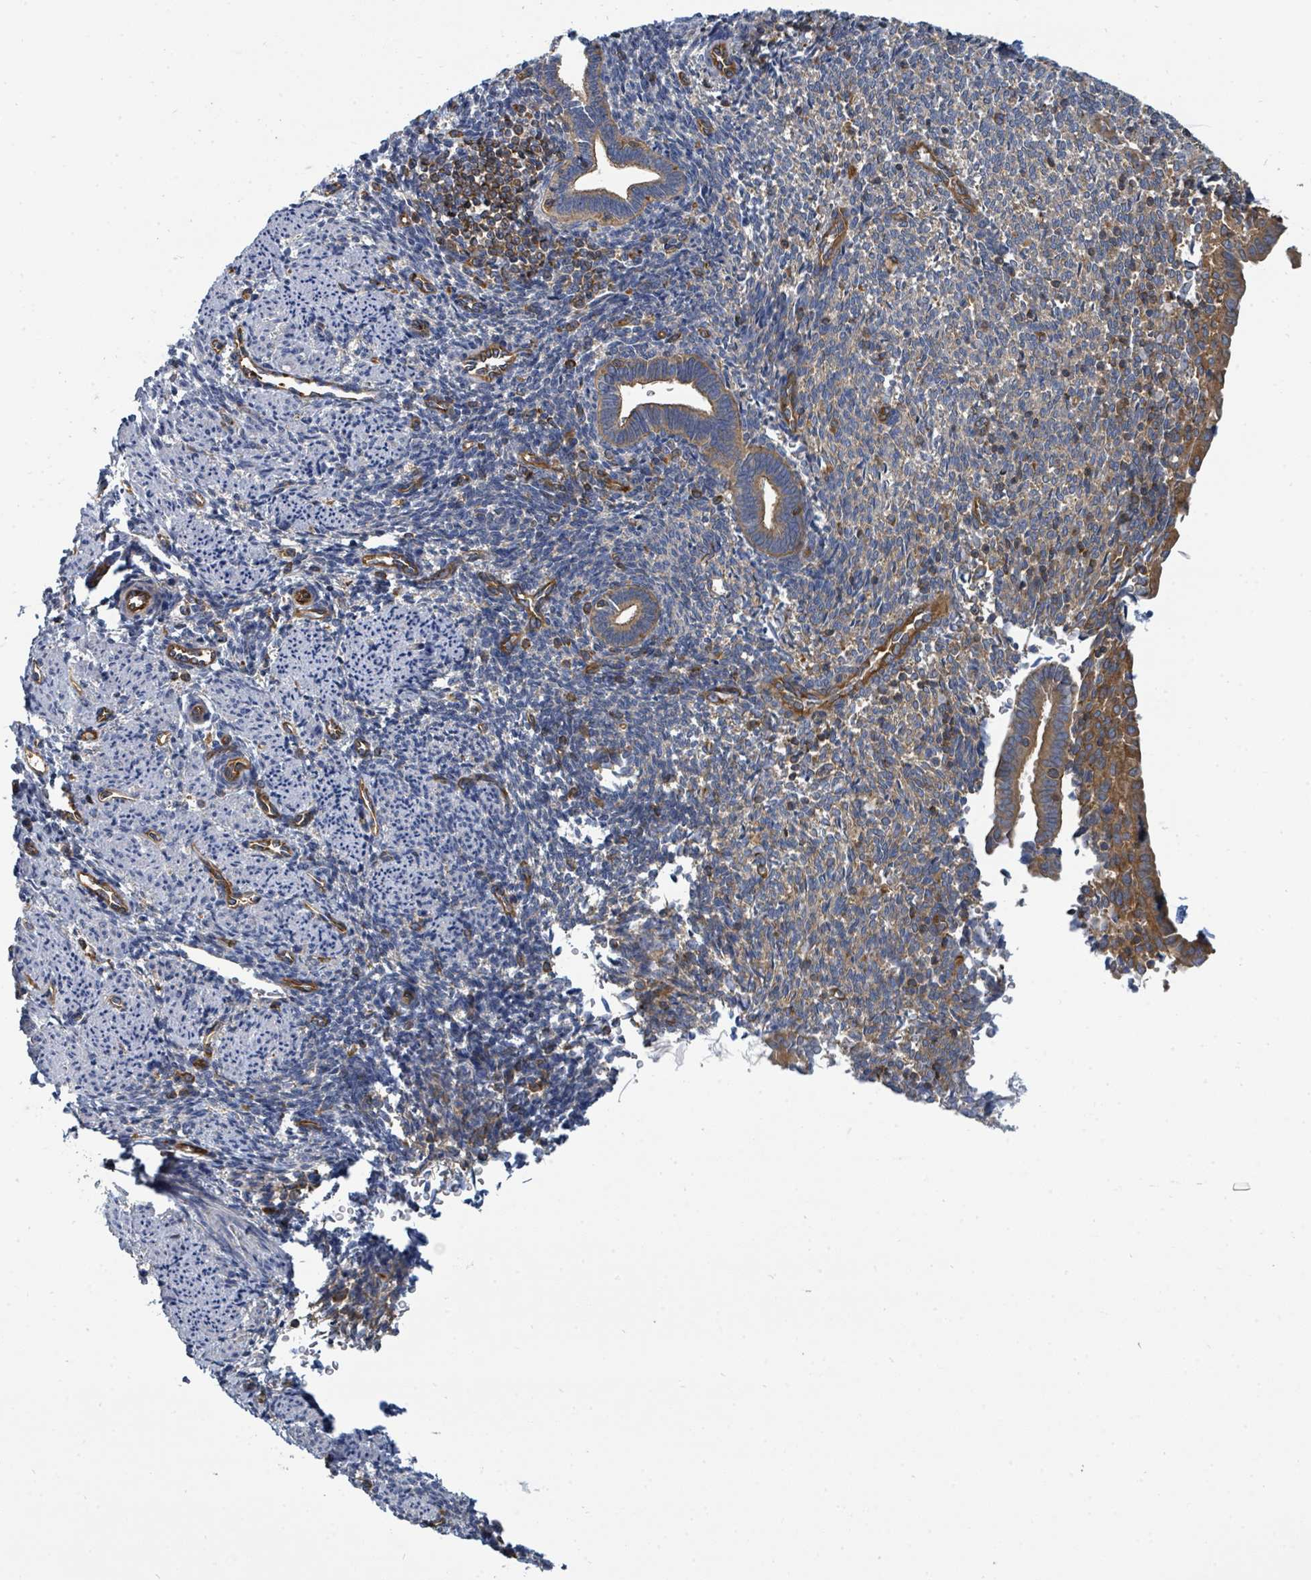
{"staining": {"intensity": "negative", "quantity": "none", "location": "none"}, "tissue": "endometrium", "cell_type": "Cells in endometrial stroma", "image_type": "normal", "snomed": [{"axis": "morphology", "description": "Normal tissue, NOS"}, {"axis": "topography", "description": "Endometrium"}], "caption": "Immunohistochemical staining of benign human endometrium reveals no significant staining in cells in endometrial stroma.", "gene": "BOLA2B", "patient": {"sex": "female", "age": 32}}